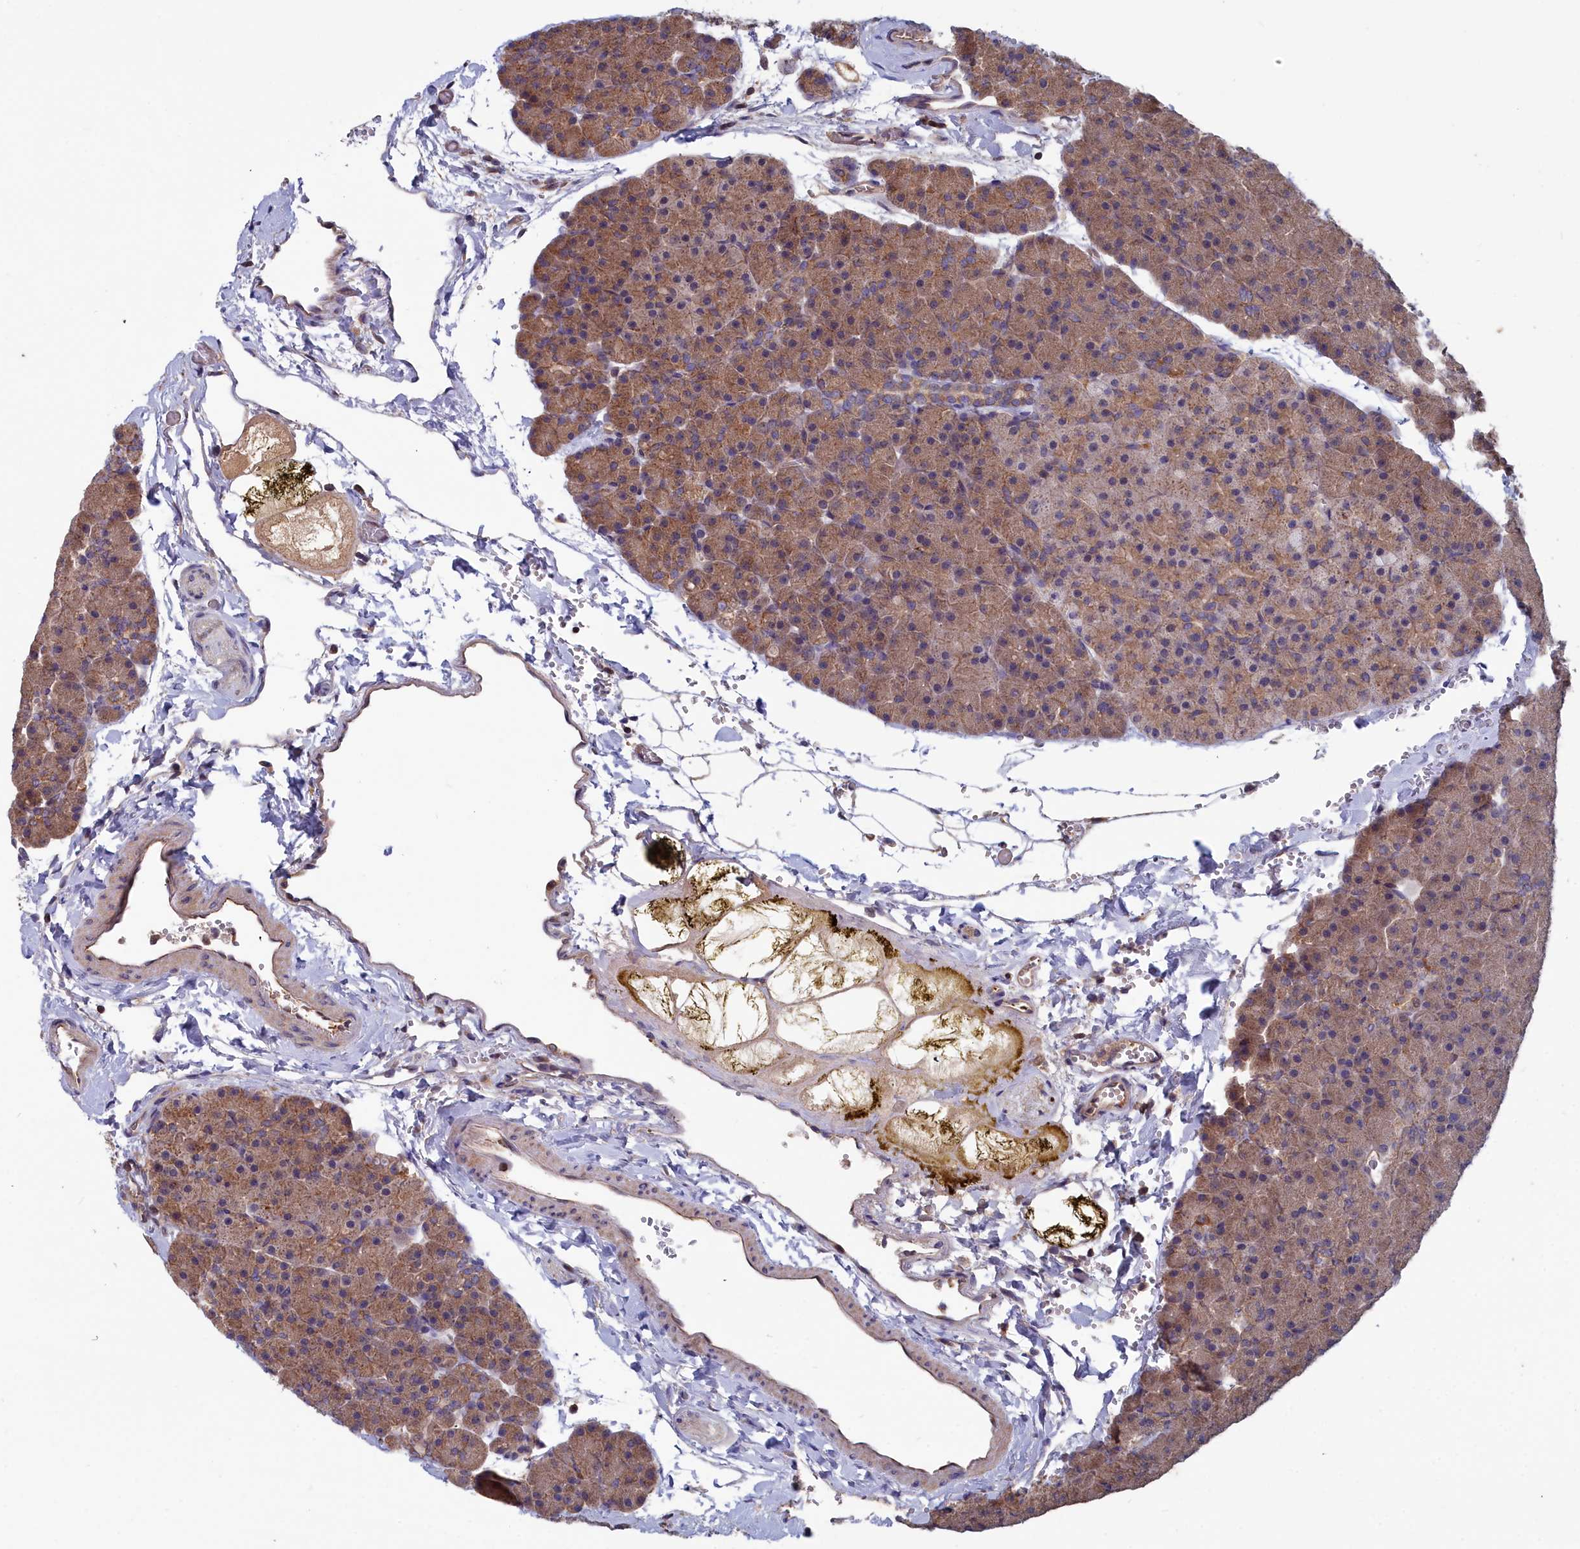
{"staining": {"intensity": "moderate", "quantity": ">75%", "location": "cytoplasmic/membranous"}, "tissue": "pancreas", "cell_type": "Exocrine glandular cells", "image_type": "normal", "snomed": [{"axis": "morphology", "description": "Normal tissue, NOS"}, {"axis": "topography", "description": "Pancreas"}], "caption": "Normal pancreas was stained to show a protein in brown. There is medium levels of moderate cytoplasmic/membranous positivity in approximately >75% of exocrine glandular cells. Nuclei are stained in blue.", "gene": "GFRA2", "patient": {"sex": "male", "age": 36}}